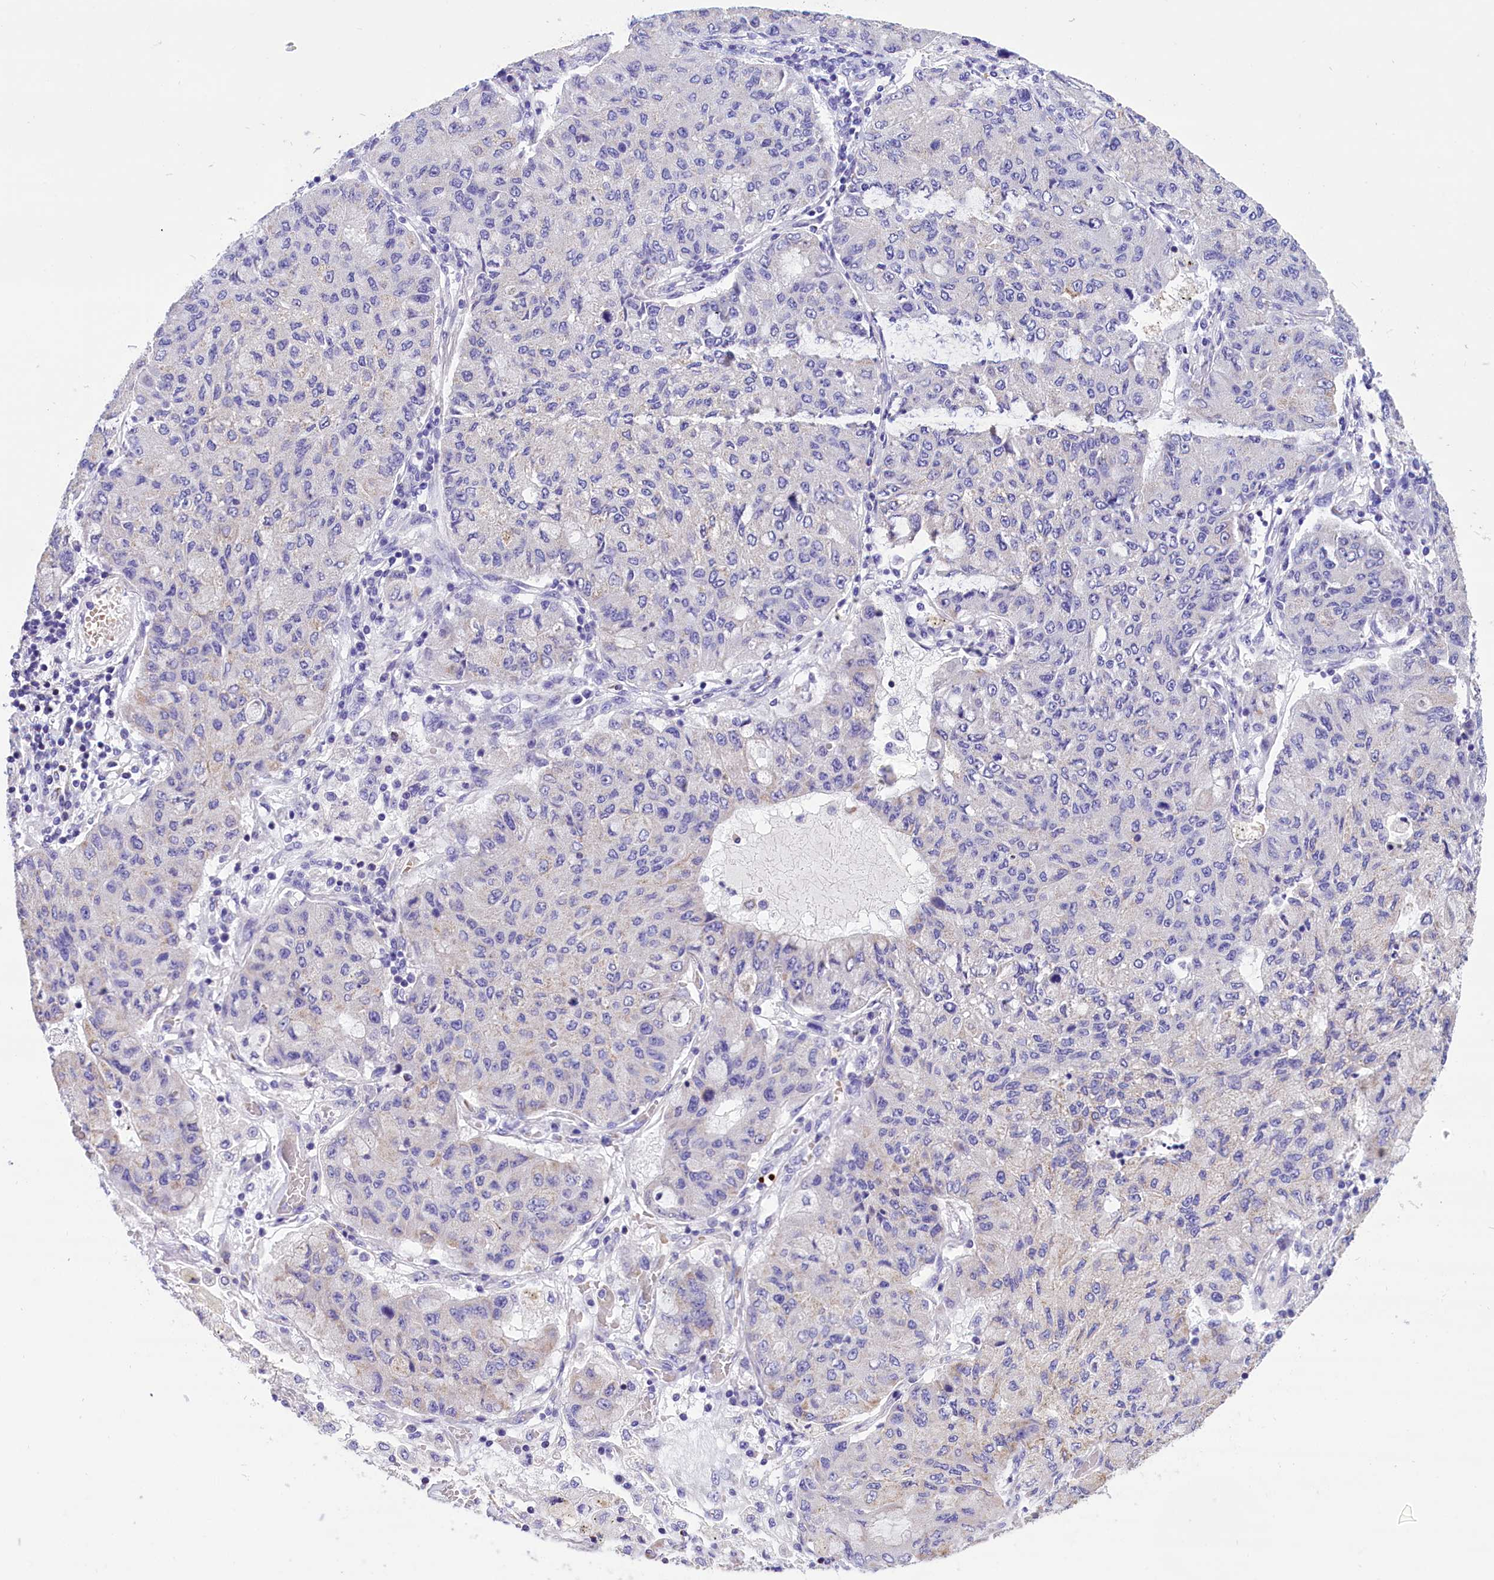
{"staining": {"intensity": "negative", "quantity": "none", "location": "none"}, "tissue": "lung cancer", "cell_type": "Tumor cells", "image_type": "cancer", "snomed": [{"axis": "morphology", "description": "Squamous cell carcinoma, NOS"}, {"axis": "topography", "description": "Lung"}], "caption": "This photomicrograph is of squamous cell carcinoma (lung) stained with immunohistochemistry (IHC) to label a protein in brown with the nuclei are counter-stained blue. There is no staining in tumor cells.", "gene": "ABAT", "patient": {"sex": "male", "age": 74}}